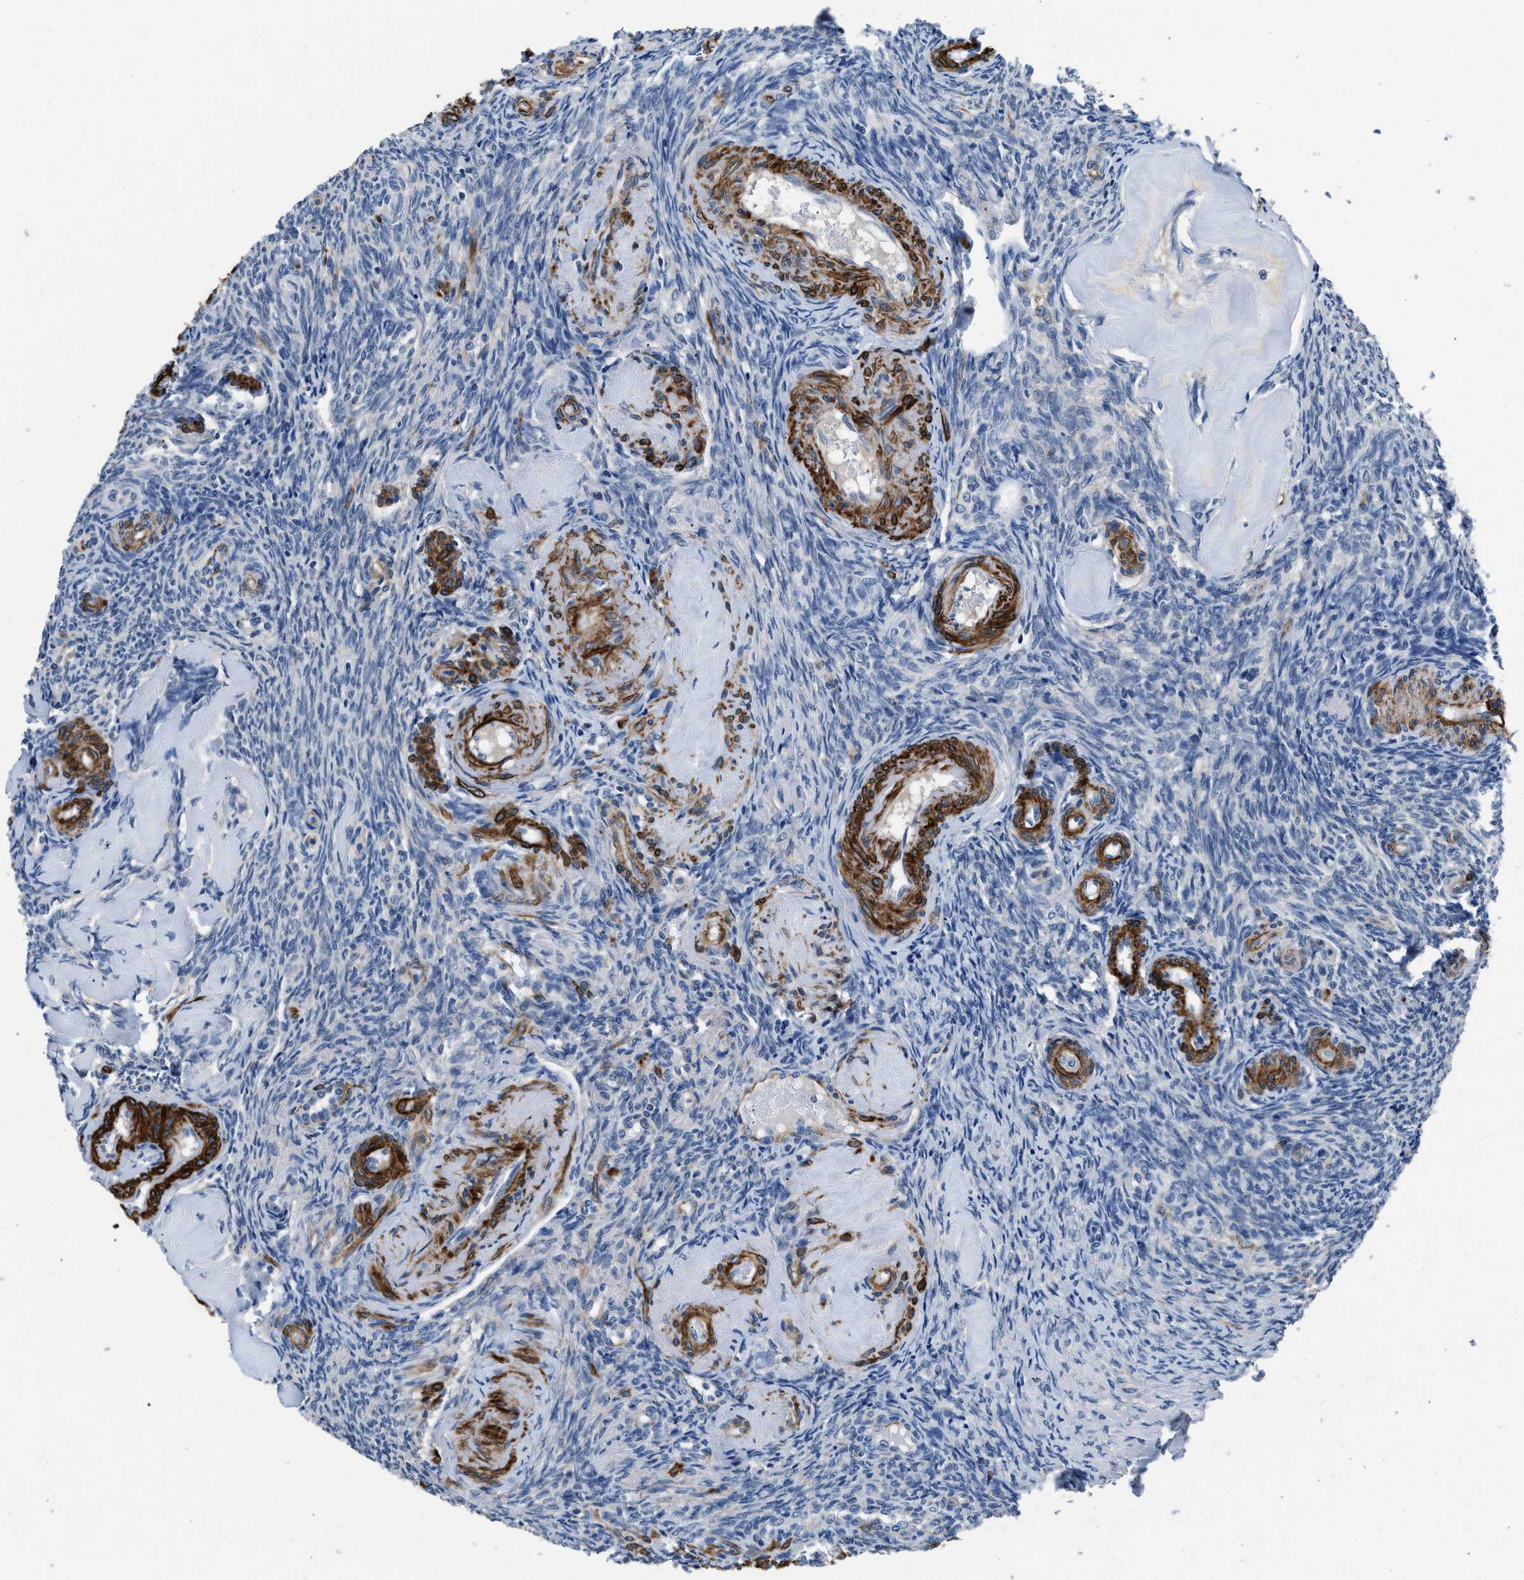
{"staining": {"intensity": "negative", "quantity": "none", "location": "none"}, "tissue": "ovary", "cell_type": "Ovarian stroma cells", "image_type": "normal", "snomed": [{"axis": "morphology", "description": "Normal tissue, NOS"}, {"axis": "topography", "description": "Ovary"}], "caption": "High magnification brightfield microscopy of normal ovary stained with DAB (3,3'-diaminobenzidine) (brown) and counterstained with hematoxylin (blue): ovarian stroma cells show no significant expression. (DAB IHC with hematoxylin counter stain).", "gene": "LANCL2", "patient": {"sex": "female", "age": 41}}